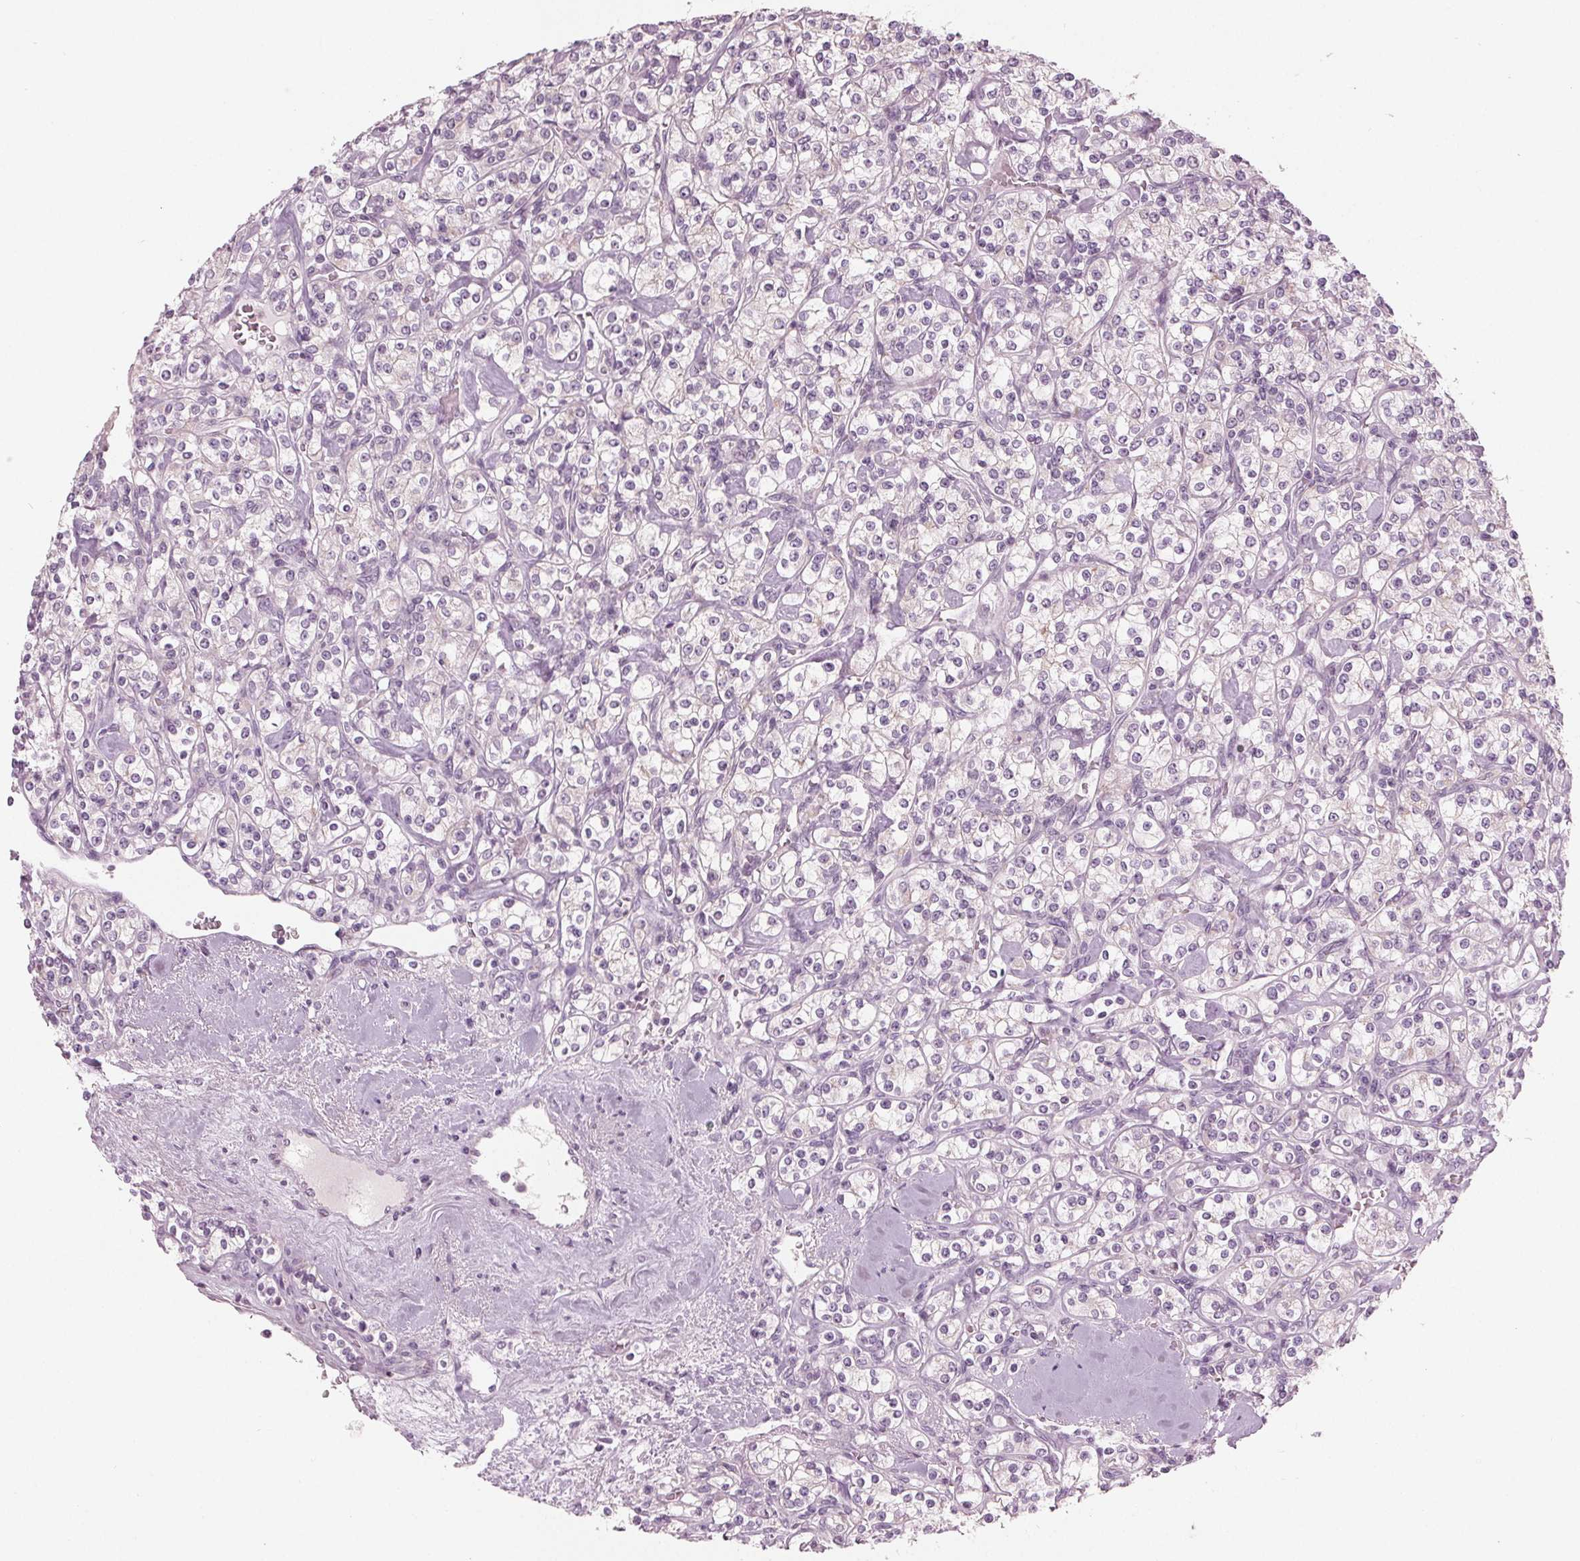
{"staining": {"intensity": "negative", "quantity": "none", "location": "none"}, "tissue": "renal cancer", "cell_type": "Tumor cells", "image_type": "cancer", "snomed": [{"axis": "morphology", "description": "Adenocarcinoma, NOS"}, {"axis": "topography", "description": "Kidney"}], "caption": "A high-resolution photomicrograph shows IHC staining of renal cancer, which demonstrates no significant expression in tumor cells.", "gene": "PRAP1", "patient": {"sex": "male", "age": 77}}